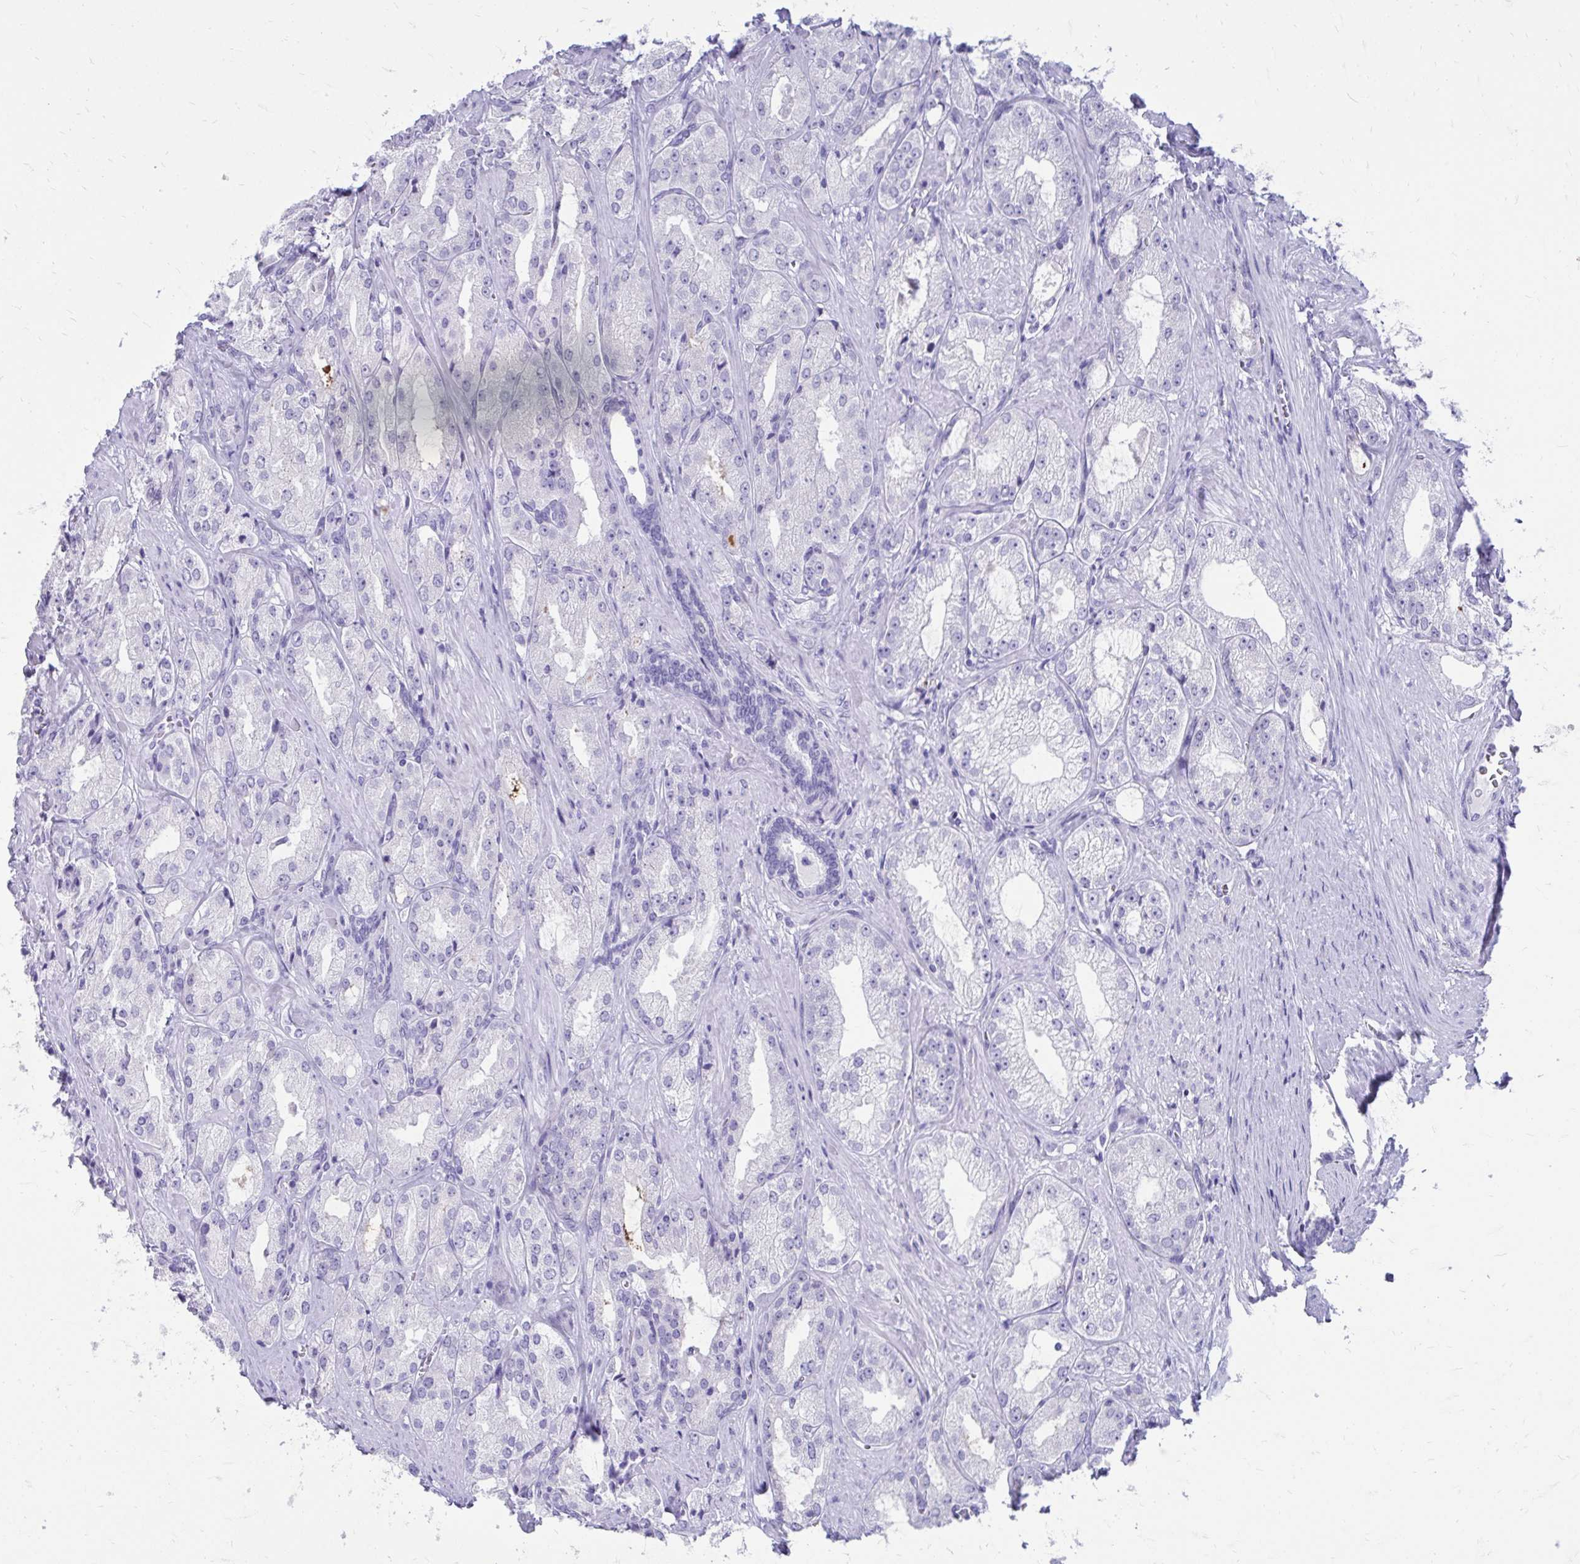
{"staining": {"intensity": "negative", "quantity": "none", "location": "none"}, "tissue": "prostate cancer", "cell_type": "Tumor cells", "image_type": "cancer", "snomed": [{"axis": "morphology", "description": "Adenocarcinoma, High grade"}, {"axis": "topography", "description": "Prostate"}], "caption": "Micrograph shows no protein expression in tumor cells of prostate cancer tissue.", "gene": "SATL1", "patient": {"sex": "male", "age": 68}}